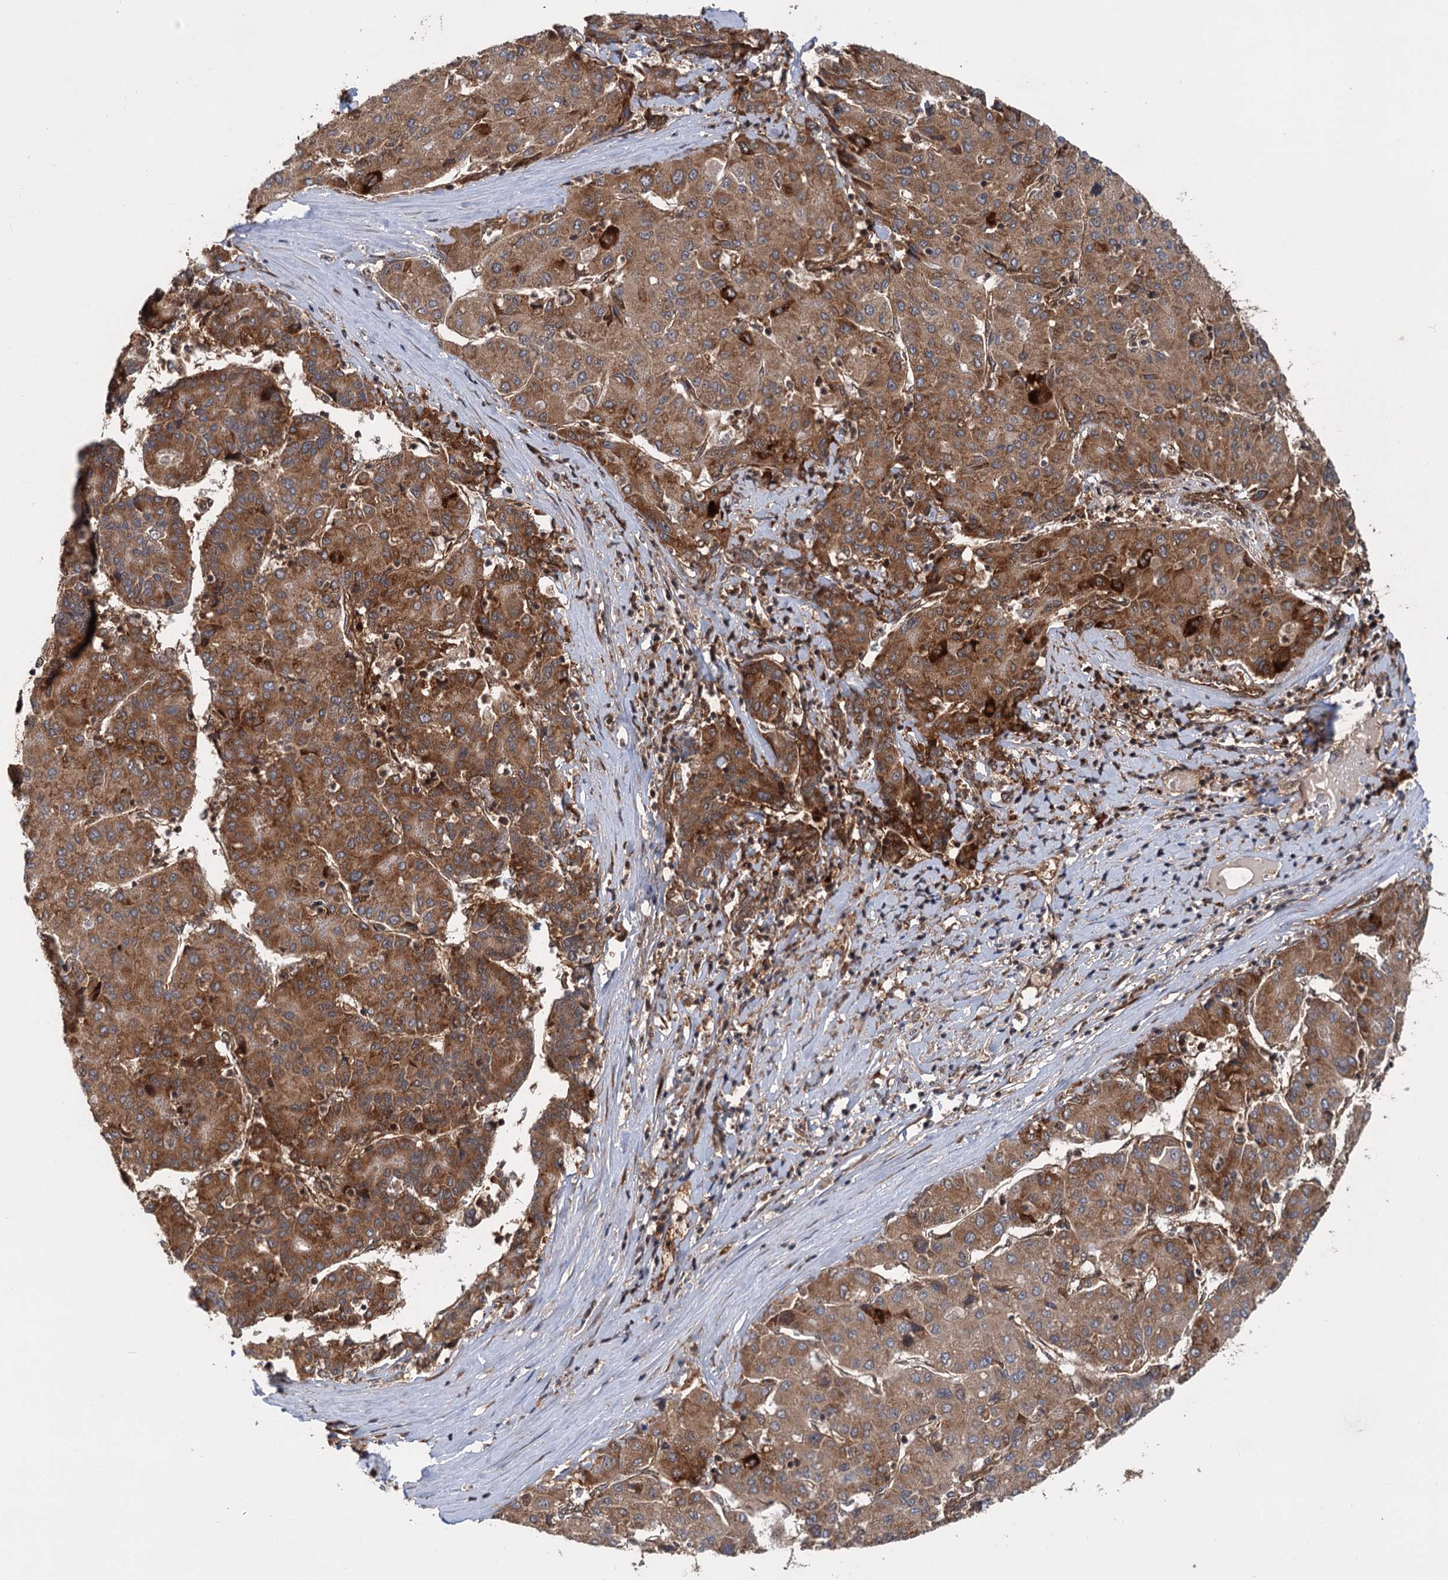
{"staining": {"intensity": "moderate", "quantity": ">75%", "location": "cytoplasmic/membranous"}, "tissue": "liver cancer", "cell_type": "Tumor cells", "image_type": "cancer", "snomed": [{"axis": "morphology", "description": "Carcinoma, Hepatocellular, NOS"}, {"axis": "topography", "description": "Liver"}], "caption": "This histopathology image demonstrates liver hepatocellular carcinoma stained with IHC to label a protein in brown. The cytoplasmic/membranous of tumor cells show moderate positivity for the protein. Nuclei are counter-stained blue.", "gene": "KANSL2", "patient": {"sex": "male", "age": 65}}